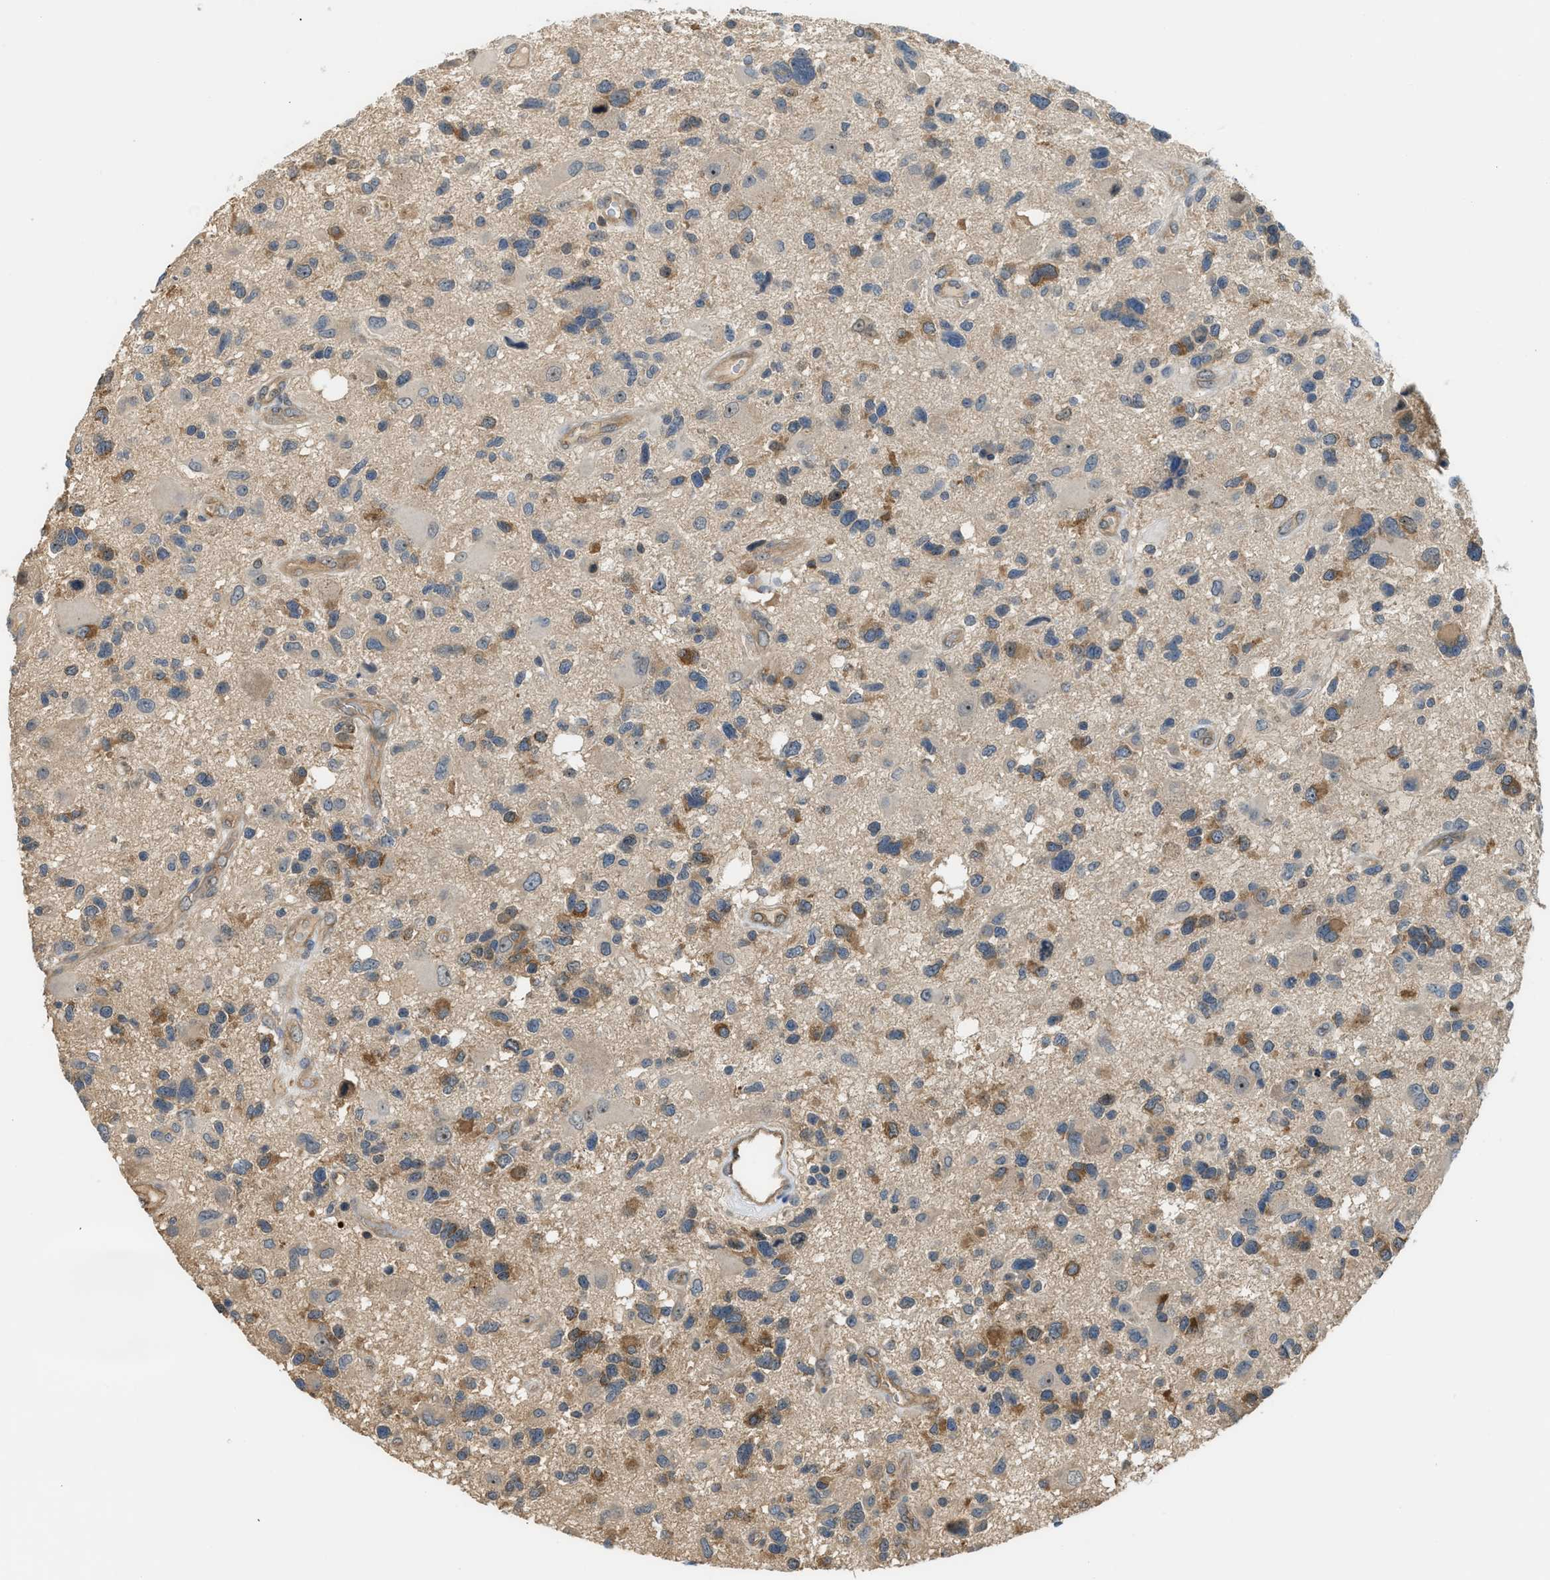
{"staining": {"intensity": "moderate", "quantity": "25%-75%", "location": "cytoplasmic/membranous"}, "tissue": "glioma", "cell_type": "Tumor cells", "image_type": "cancer", "snomed": [{"axis": "morphology", "description": "Glioma, malignant, High grade"}, {"axis": "topography", "description": "Brain"}], "caption": "Malignant high-grade glioma tissue reveals moderate cytoplasmic/membranous expression in about 25%-75% of tumor cells", "gene": "CBLB", "patient": {"sex": "male", "age": 33}}